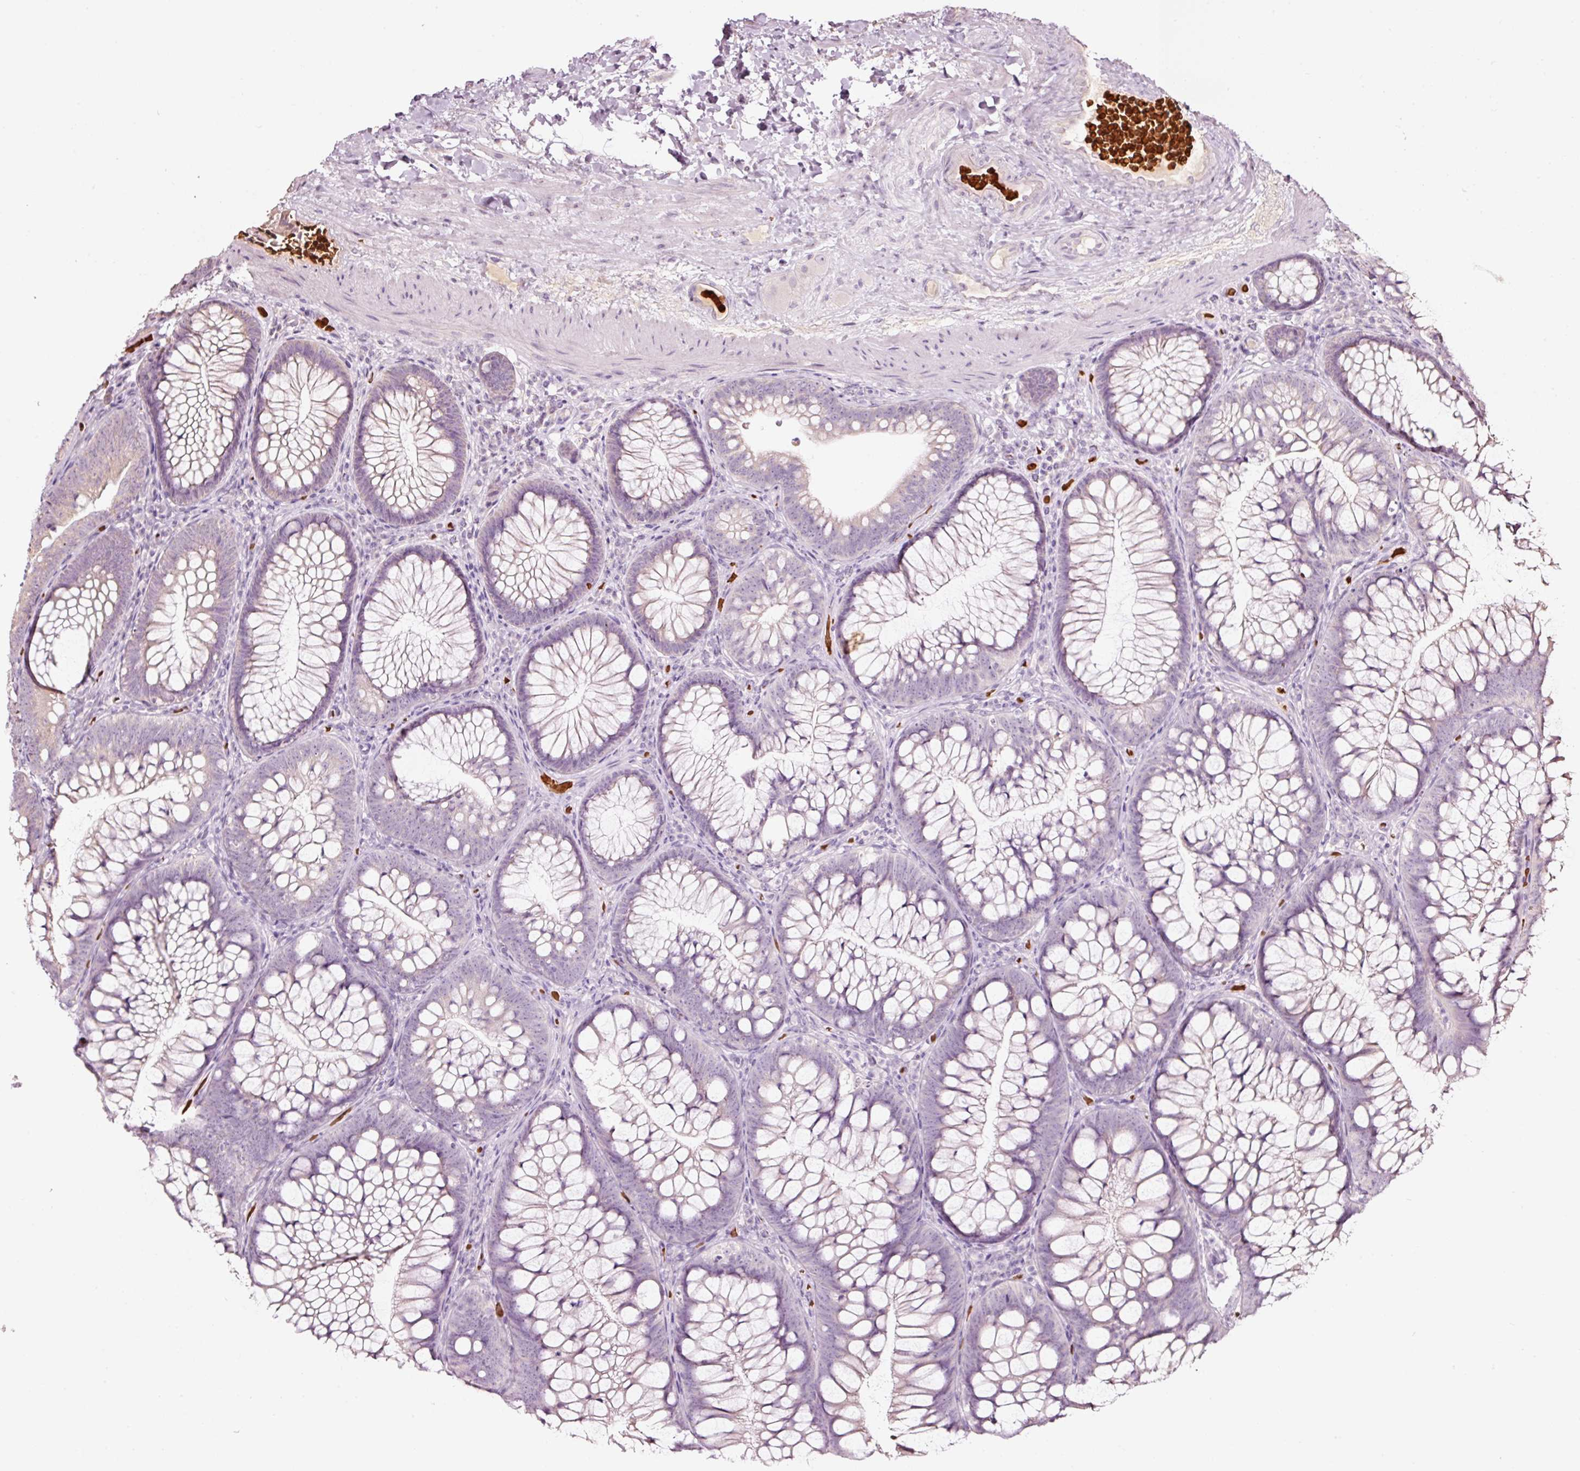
{"staining": {"intensity": "negative", "quantity": "none", "location": "none"}, "tissue": "colon", "cell_type": "Endothelial cells", "image_type": "normal", "snomed": [{"axis": "morphology", "description": "Normal tissue, NOS"}, {"axis": "morphology", "description": "Adenoma, NOS"}, {"axis": "topography", "description": "Soft tissue"}, {"axis": "topography", "description": "Colon"}], "caption": "IHC image of normal colon: human colon stained with DAB (3,3'-diaminobenzidine) exhibits no significant protein expression in endothelial cells.", "gene": "LDHAL6B", "patient": {"sex": "male", "age": 47}}